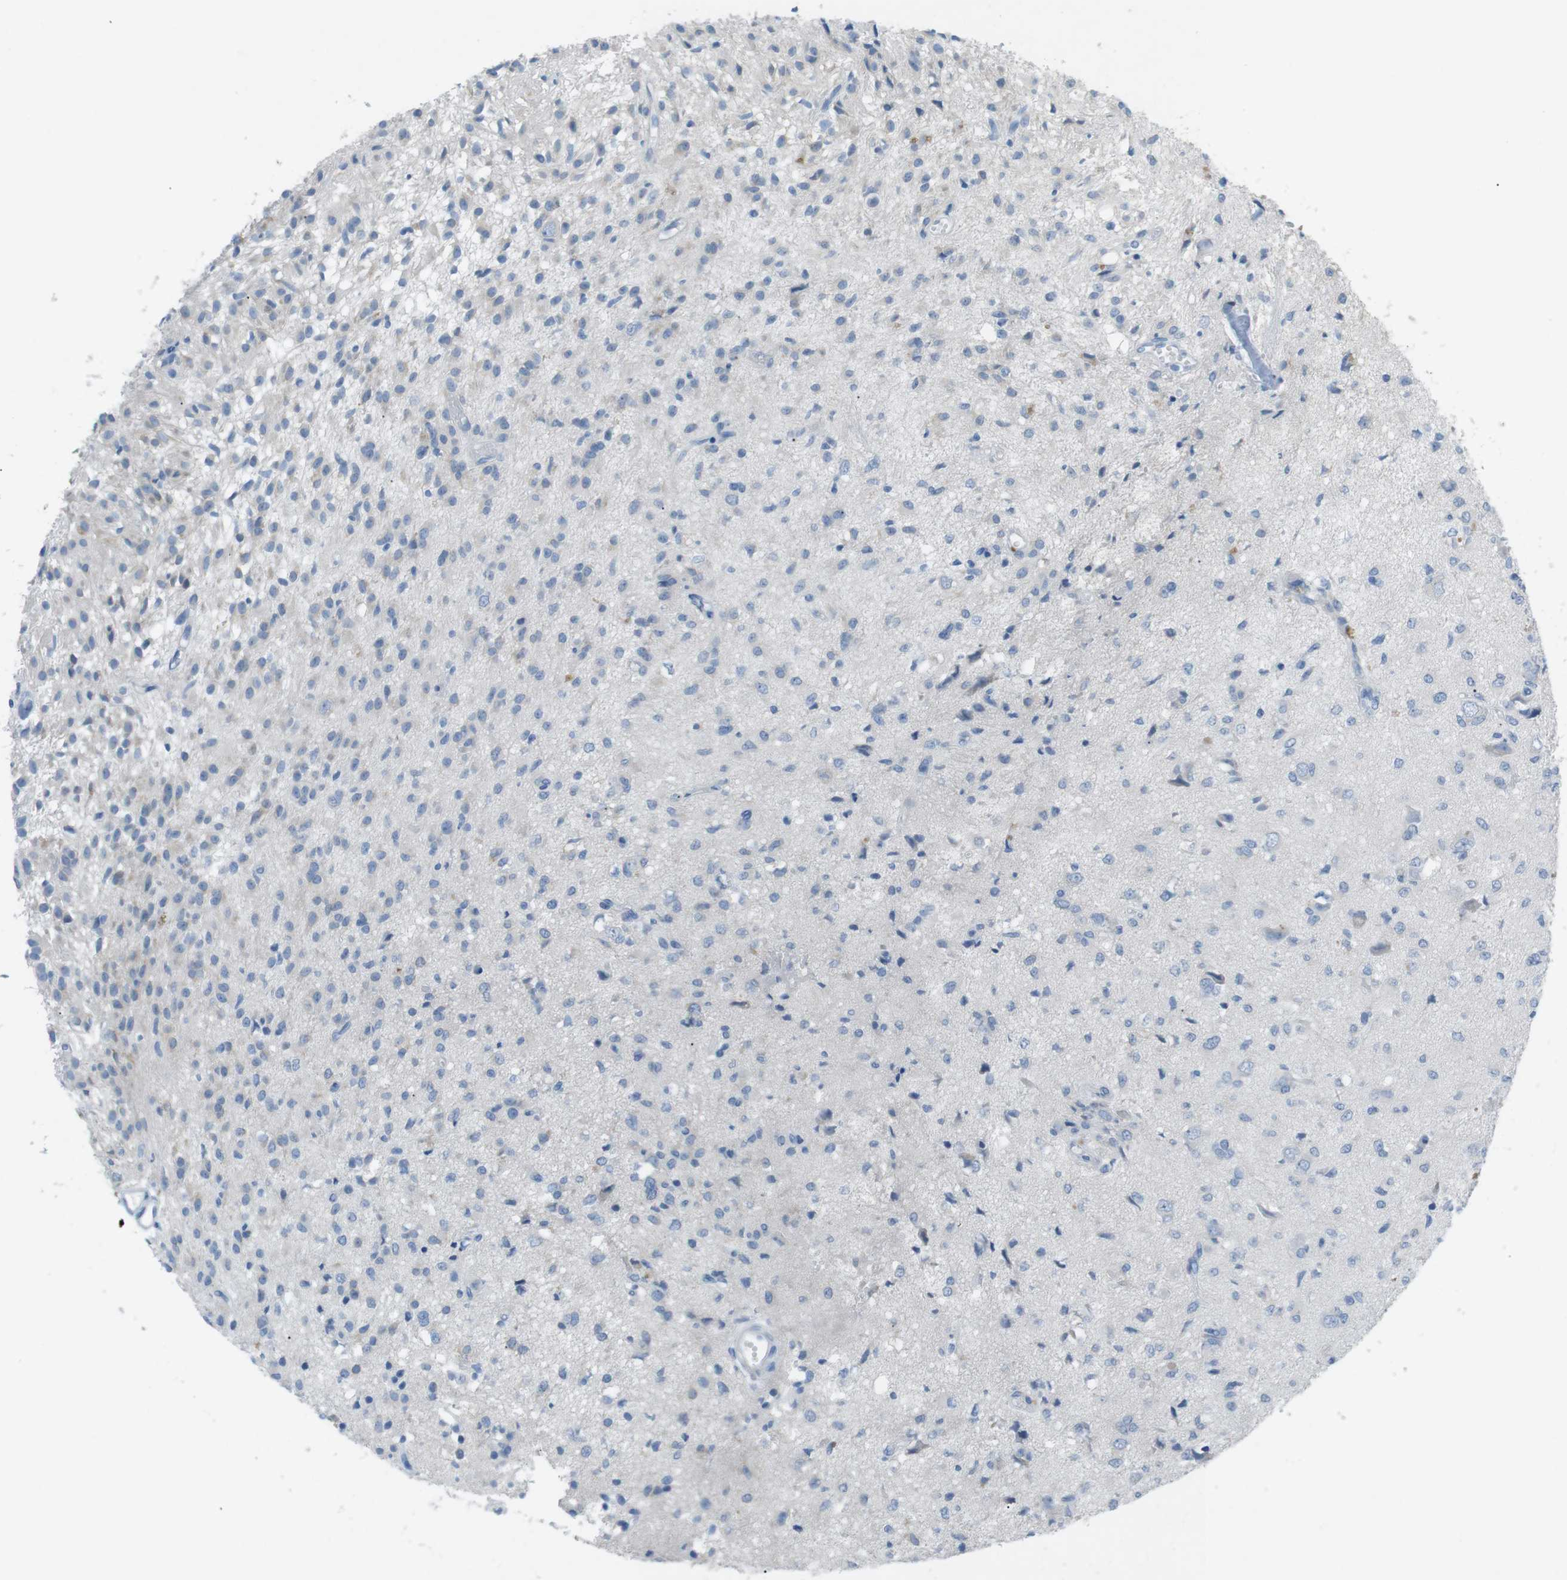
{"staining": {"intensity": "weak", "quantity": "<25%", "location": "cytoplasmic/membranous"}, "tissue": "glioma", "cell_type": "Tumor cells", "image_type": "cancer", "snomed": [{"axis": "morphology", "description": "Glioma, malignant, High grade"}, {"axis": "topography", "description": "Brain"}], "caption": "Glioma was stained to show a protein in brown. There is no significant expression in tumor cells.", "gene": "SALL4", "patient": {"sex": "female", "age": 59}}